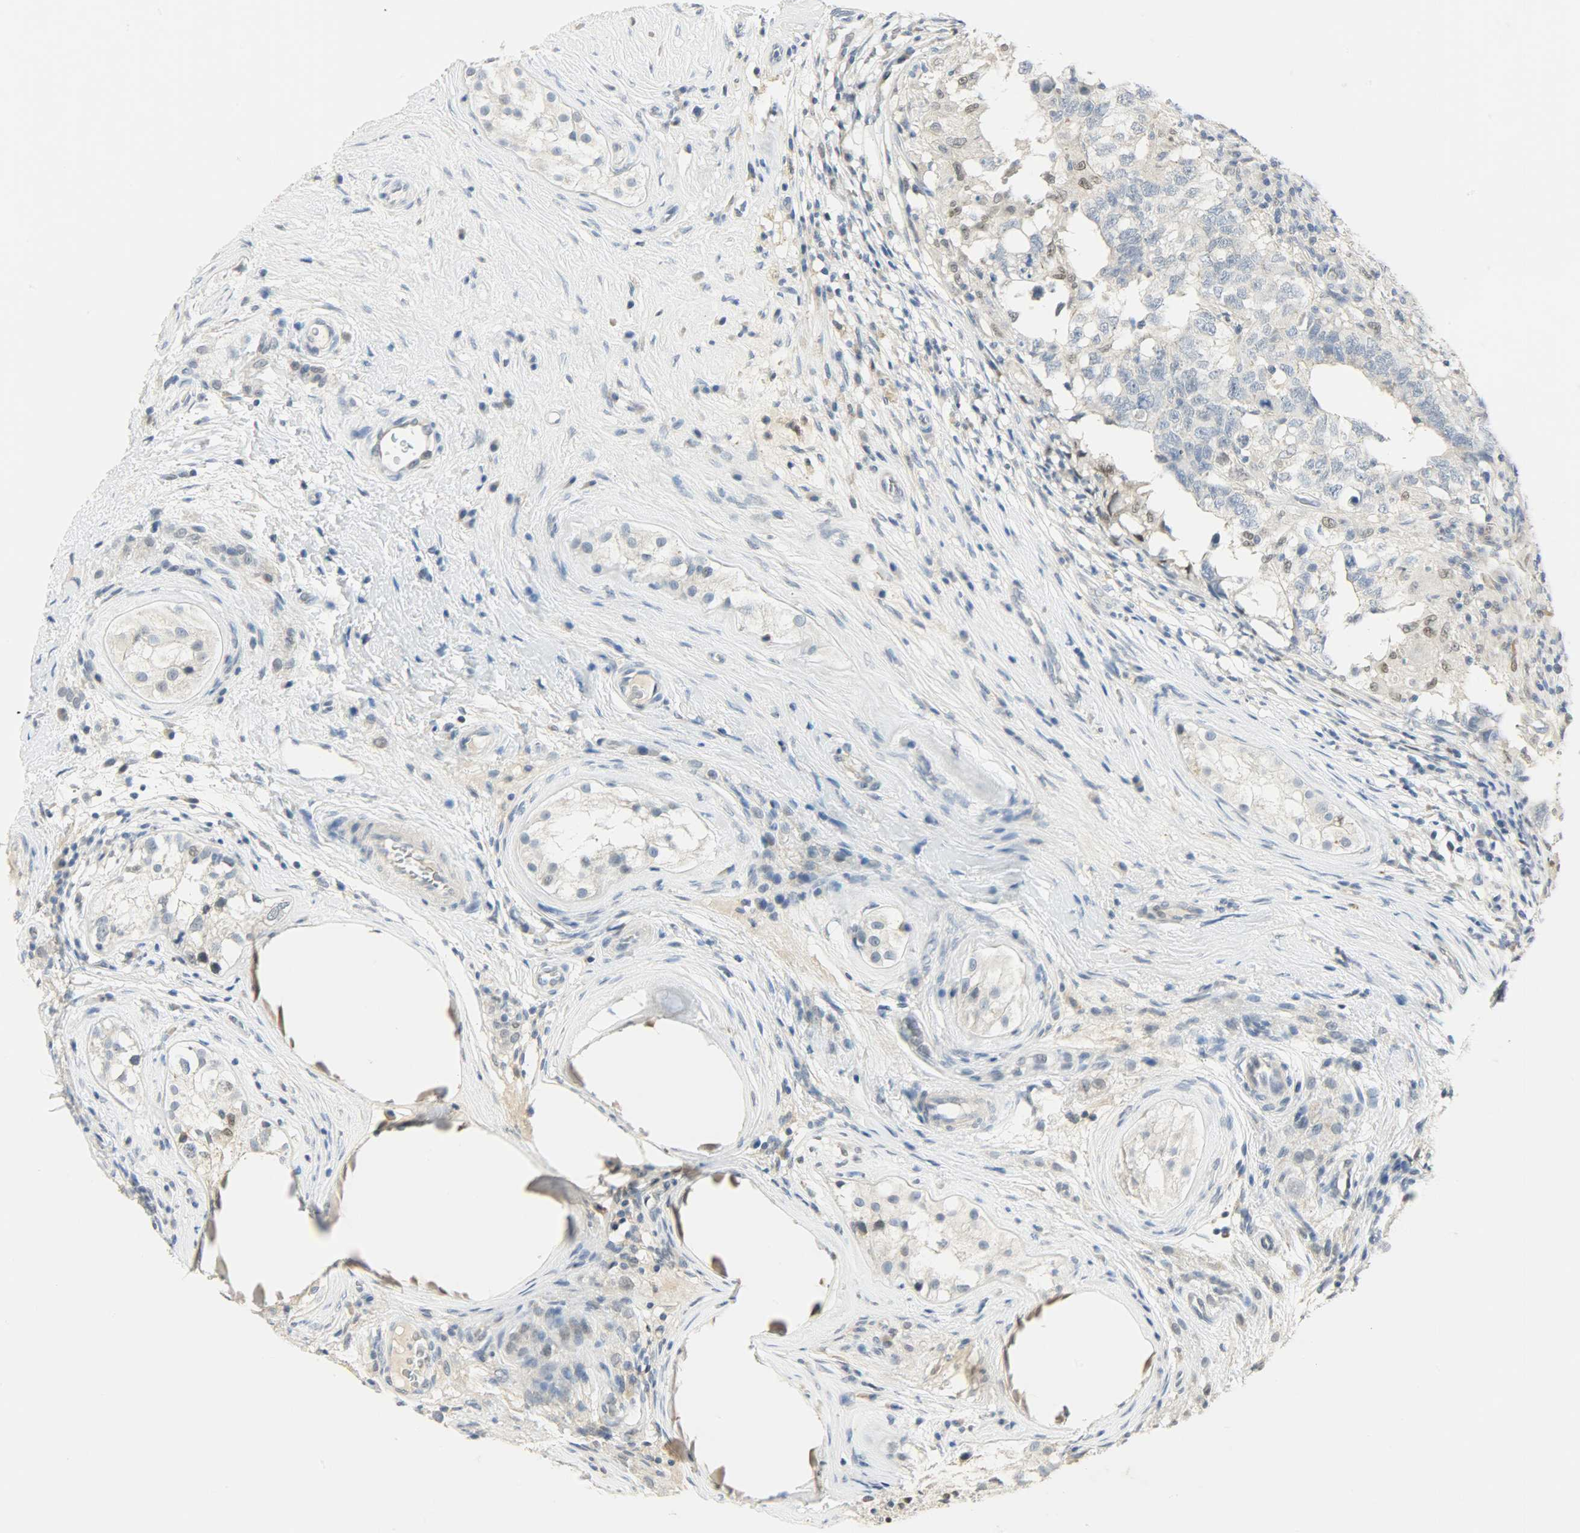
{"staining": {"intensity": "weak", "quantity": "<25%", "location": "nuclear"}, "tissue": "testis cancer", "cell_type": "Tumor cells", "image_type": "cancer", "snomed": [{"axis": "morphology", "description": "Carcinoma, Embryonal, NOS"}, {"axis": "topography", "description": "Testis"}], "caption": "IHC of human embryonal carcinoma (testis) reveals no staining in tumor cells. (Immunohistochemistry (ihc), brightfield microscopy, high magnification).", "gene": "PPARG", "patient": {"sex": "male", "age": 21}}